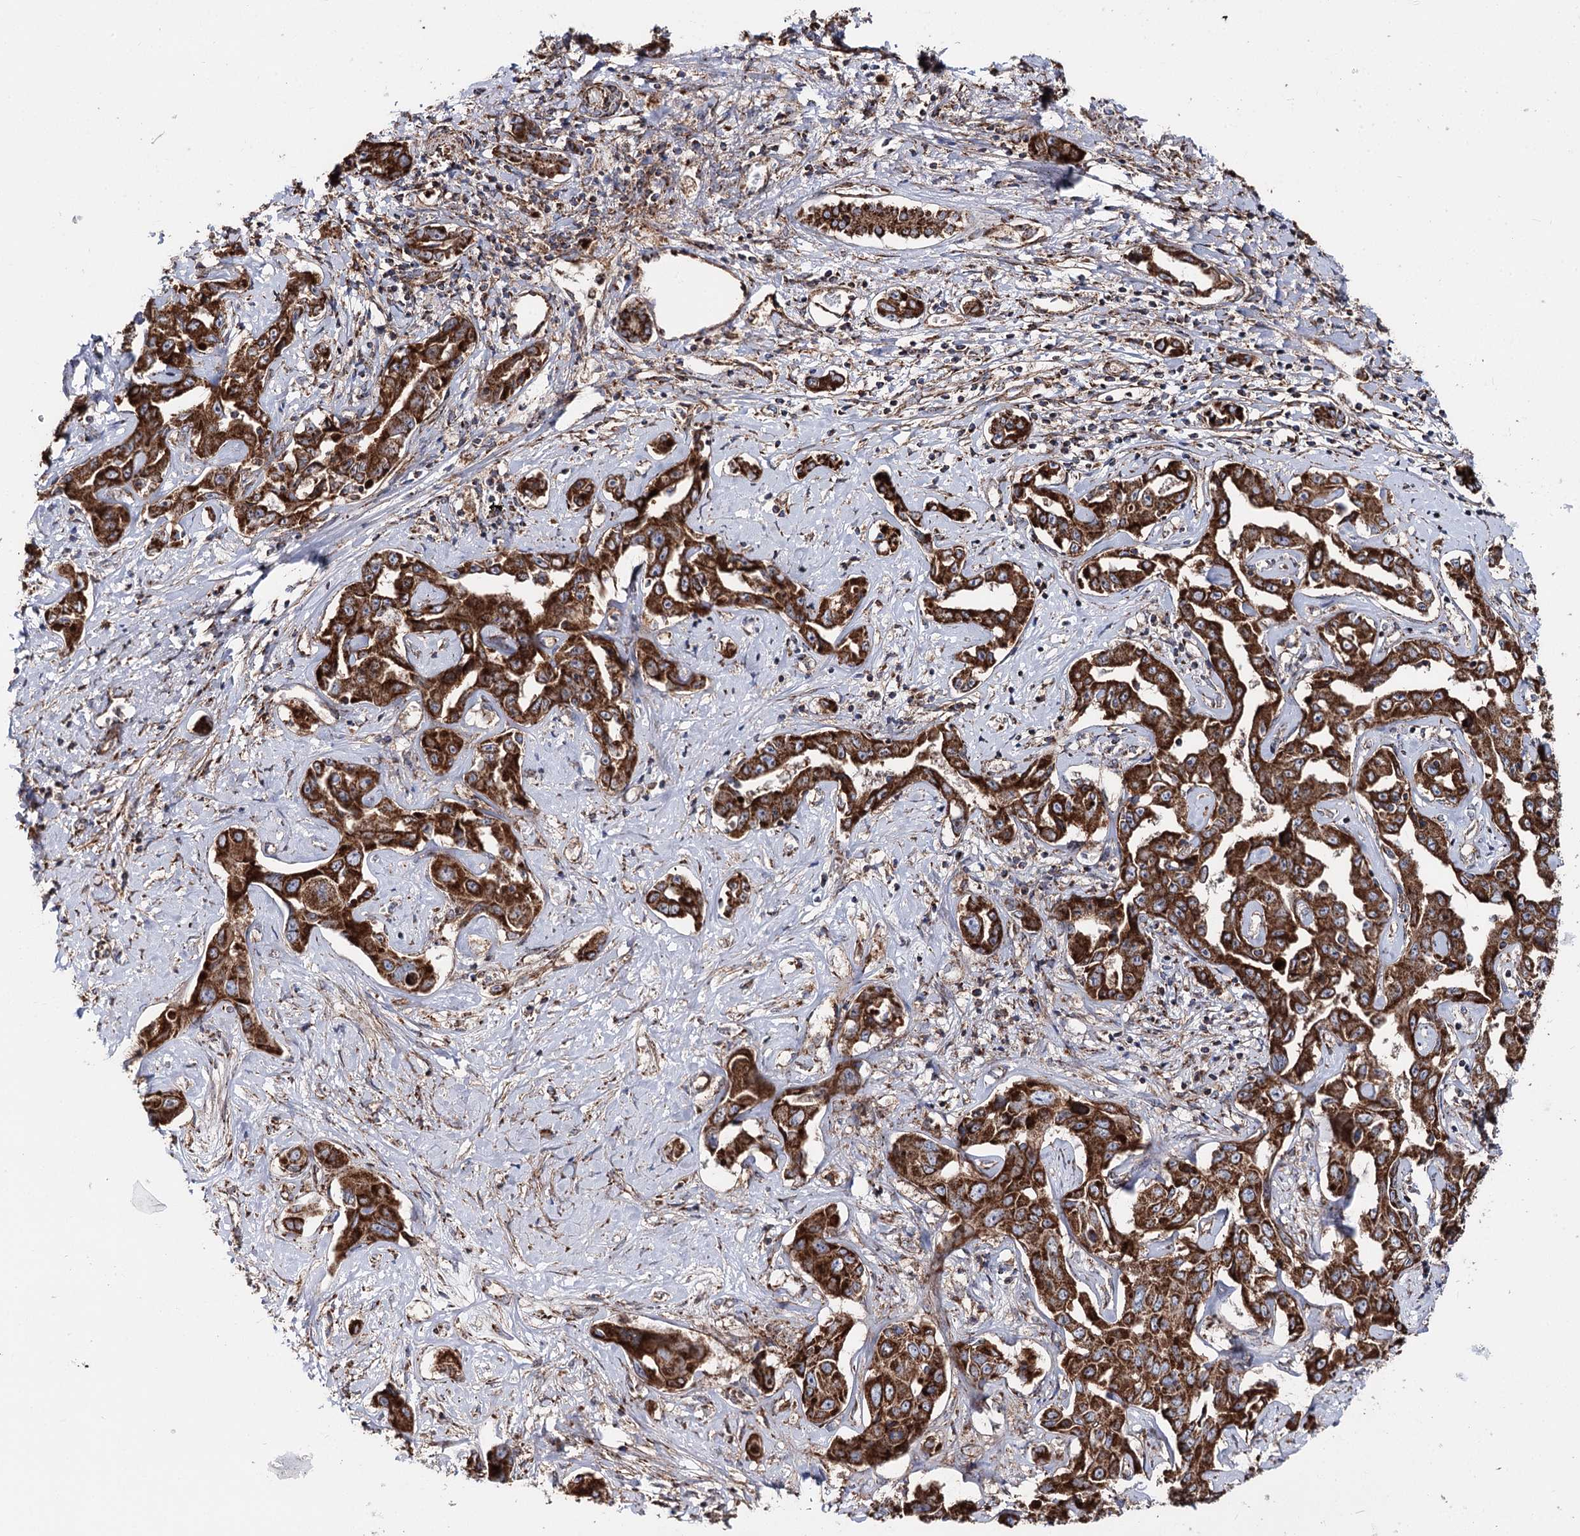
{"staining": {"intensity": "strong", "quantity": ">75%", "location": "cytoplasmic/membranous"}, "tissue": "liver cancer", "cell_type": "Tumor cells", "image_type": "cancer", "snomed": [{"axis": "morphology", "description": "Cholangiocarcinoma"}, {"axis": "topography", "description": "Liver"}], "caption": "An IHC histopathology image of neoplastic tissue is shown. Protein staining in brown highlights strong cytoplasmic/membranous positivity in cholangiocarcinoma (liver) within tumor cells.", "gene": "MSANTD2", "patient": {"sex": "male", "age": 59}}